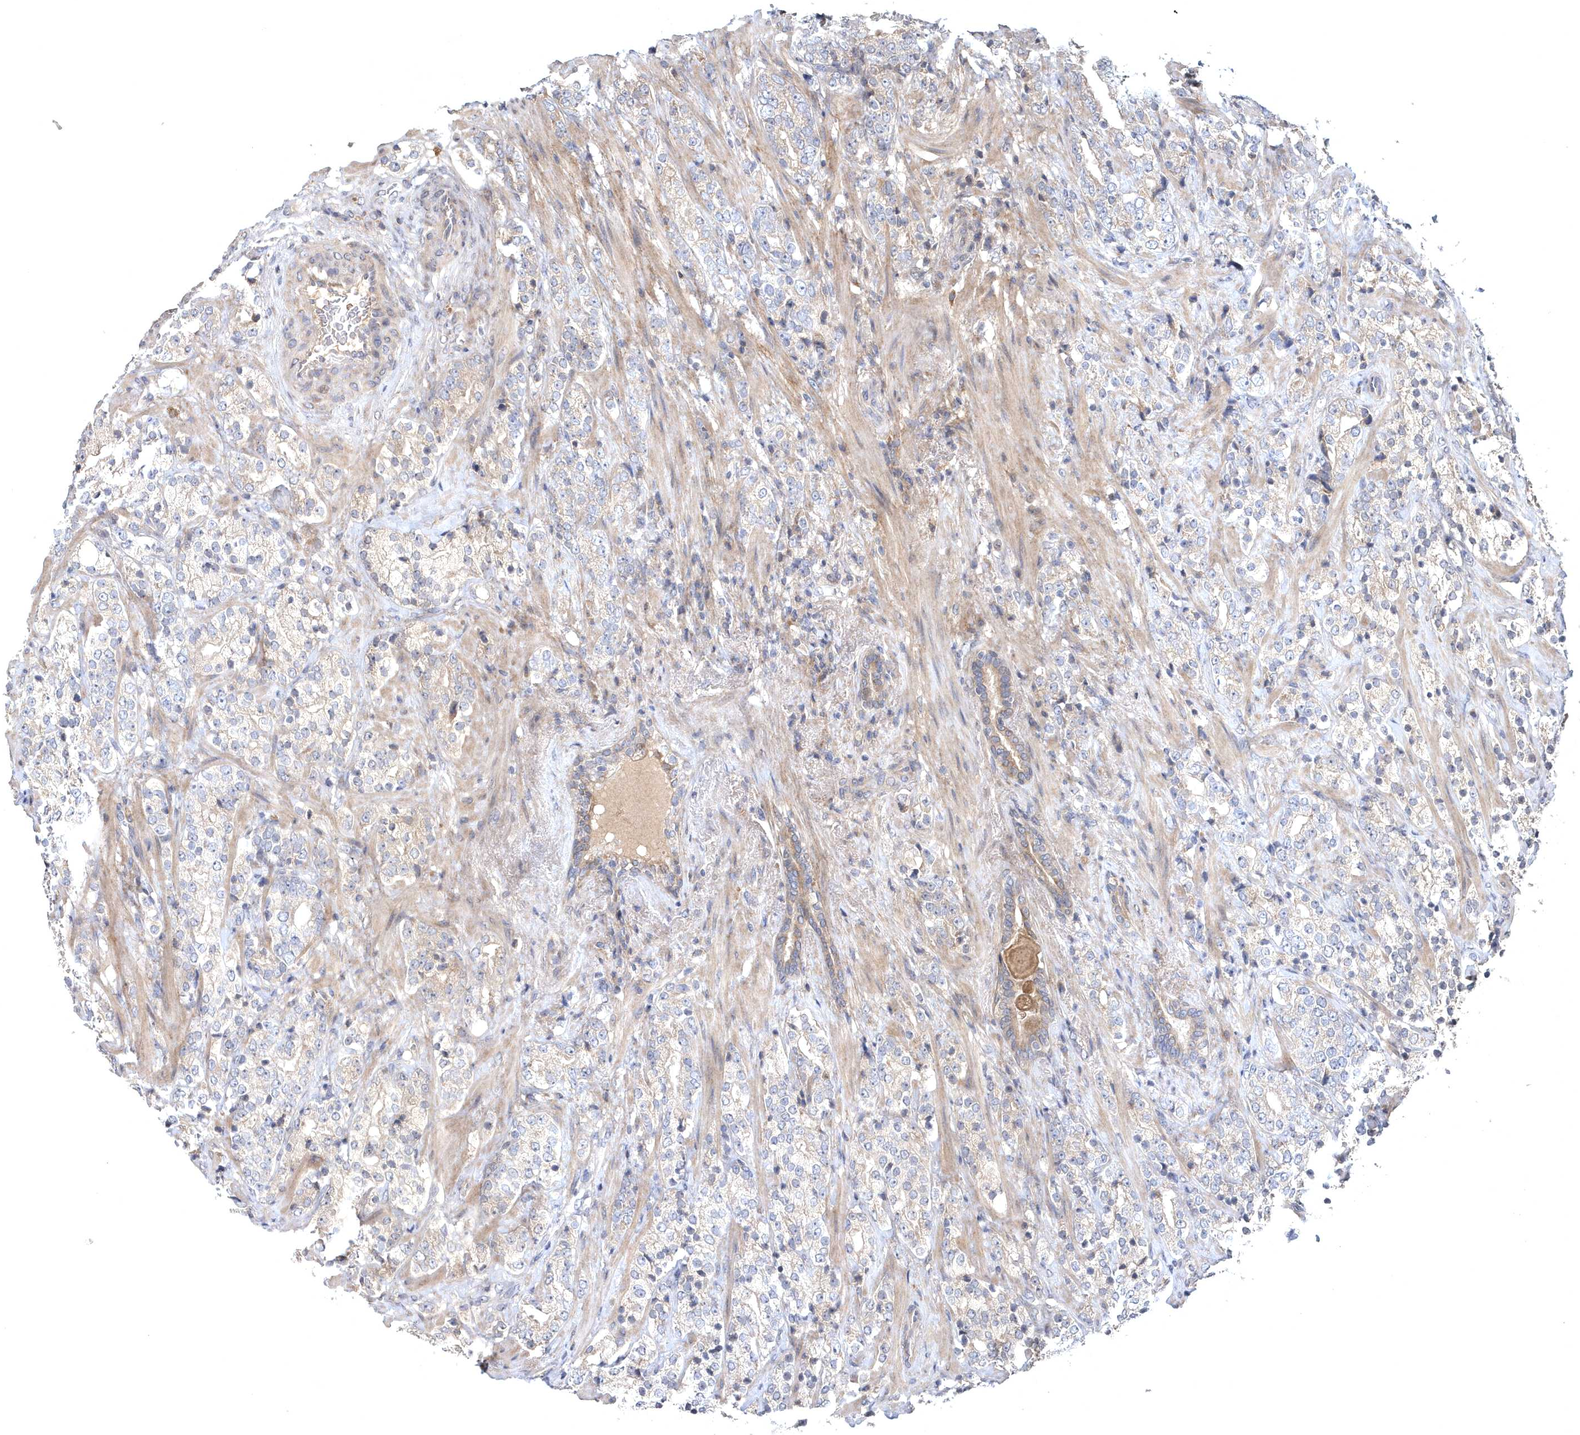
{"staining": {"intensity": "weak", "quantity": "<25%", "location": "cytoplasmic/membranous"}, "tissue": "prostate cancer", "cell_type": "Tumor cells", "image_type": "cancer", "snomed": [{"axis": "morphology", "description": "Adenocarcinoma, High grade"}, {"axis": "topography", "description": "Prostate"}], "caption": "There is no significant staining in tumor cells of prostate cancer.", "gene": "HMGCS1", "patient": {"sex": "male", "age": 71}}